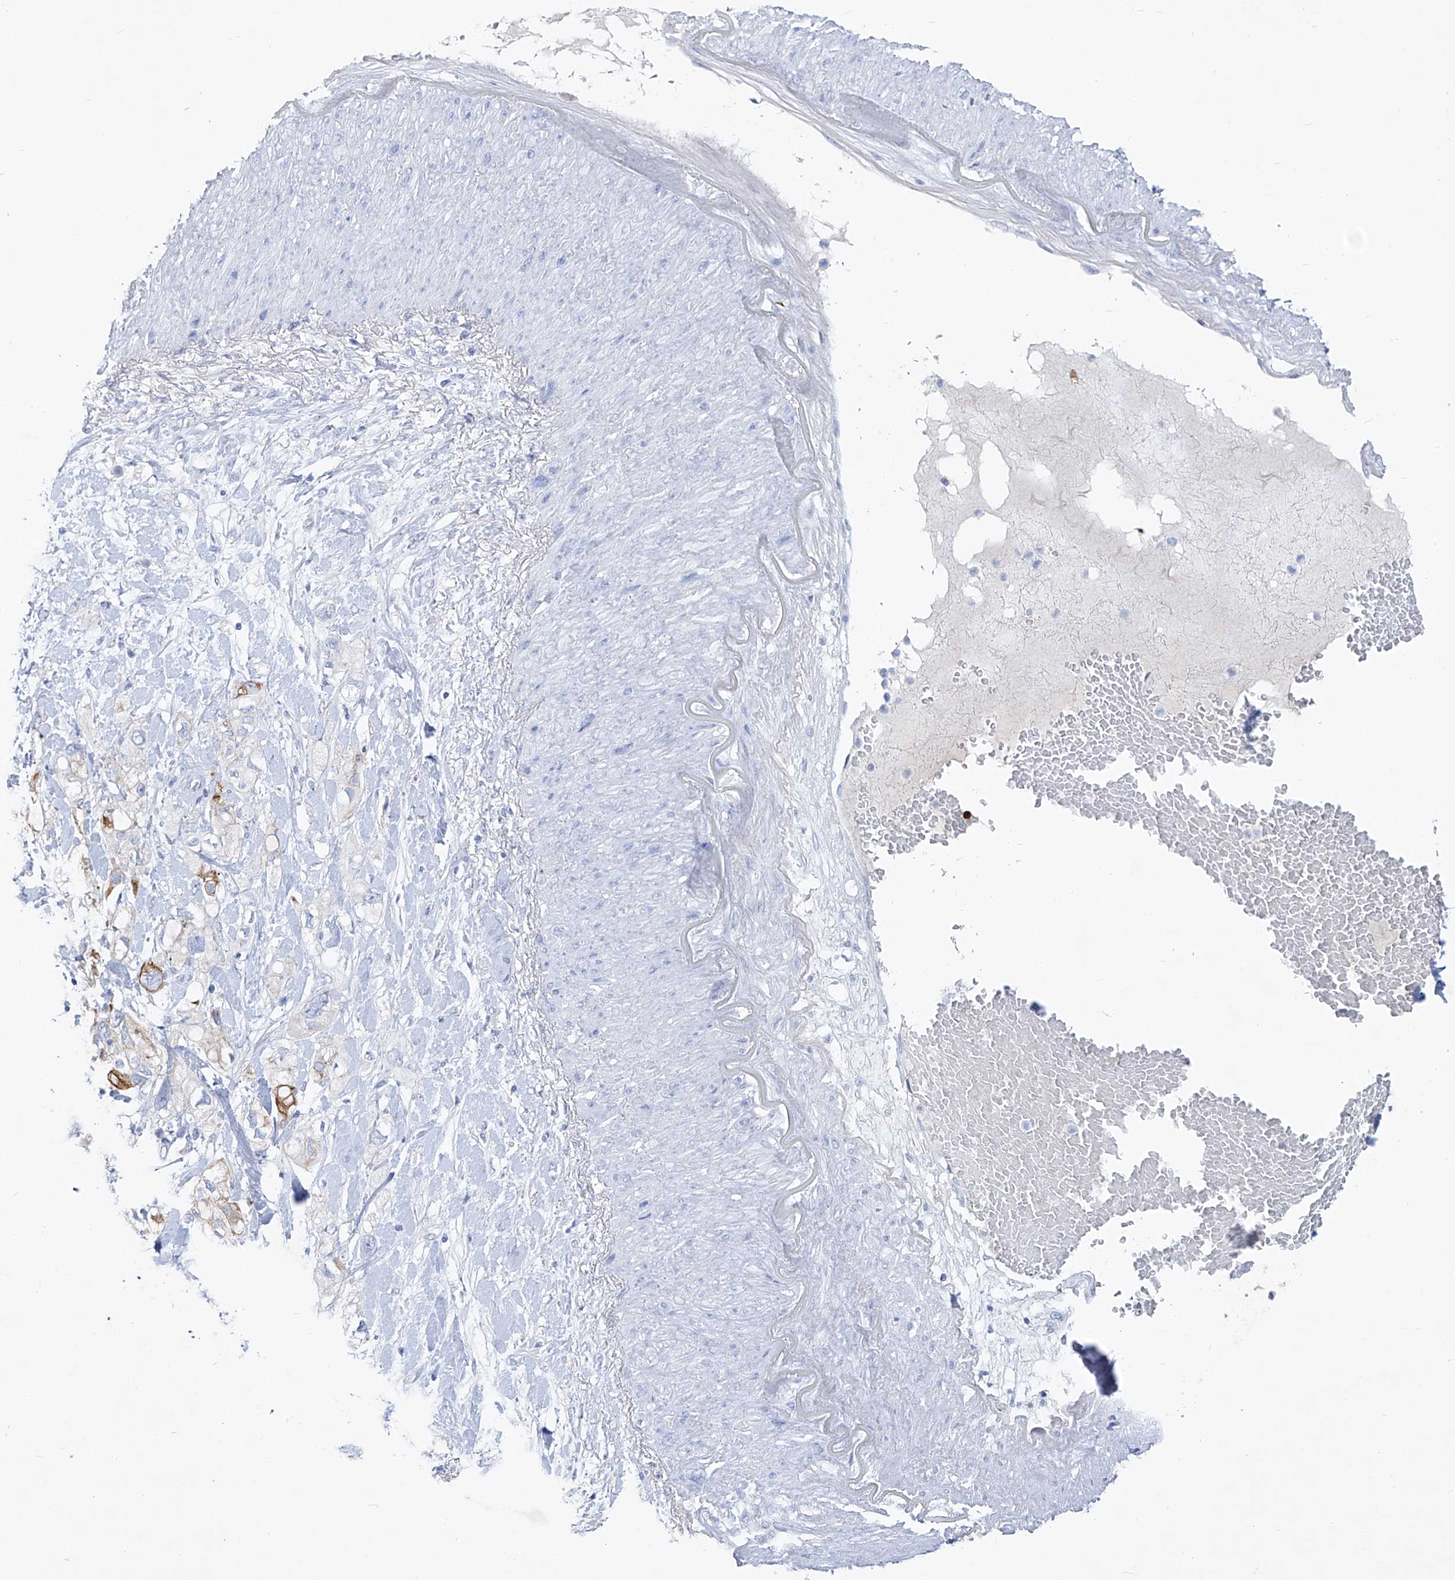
{"staining": {"intensity": "strong", "quantity": "<25%", "location": "cytoplasmic/membranous"}, "tissue": "pancreatic cancer", "cell_type": "Tumor cells", "image_type": "cancer", "snomed": [{"axis": "morphology", "description": "Adenocarcinoma, NOS"}, {"axis": "topography", "description": "Pancreas"}], "caption": "Pancreatic cancer (adenocarcinoma) stained for a protein exhibits strong cytoplasmic/membranous positivity in tumor cells. (Brightfield microscopy of DAB IHC at high magnification).", "gene": "FRS3", "patient": {"sex": "female", "age": 56}}